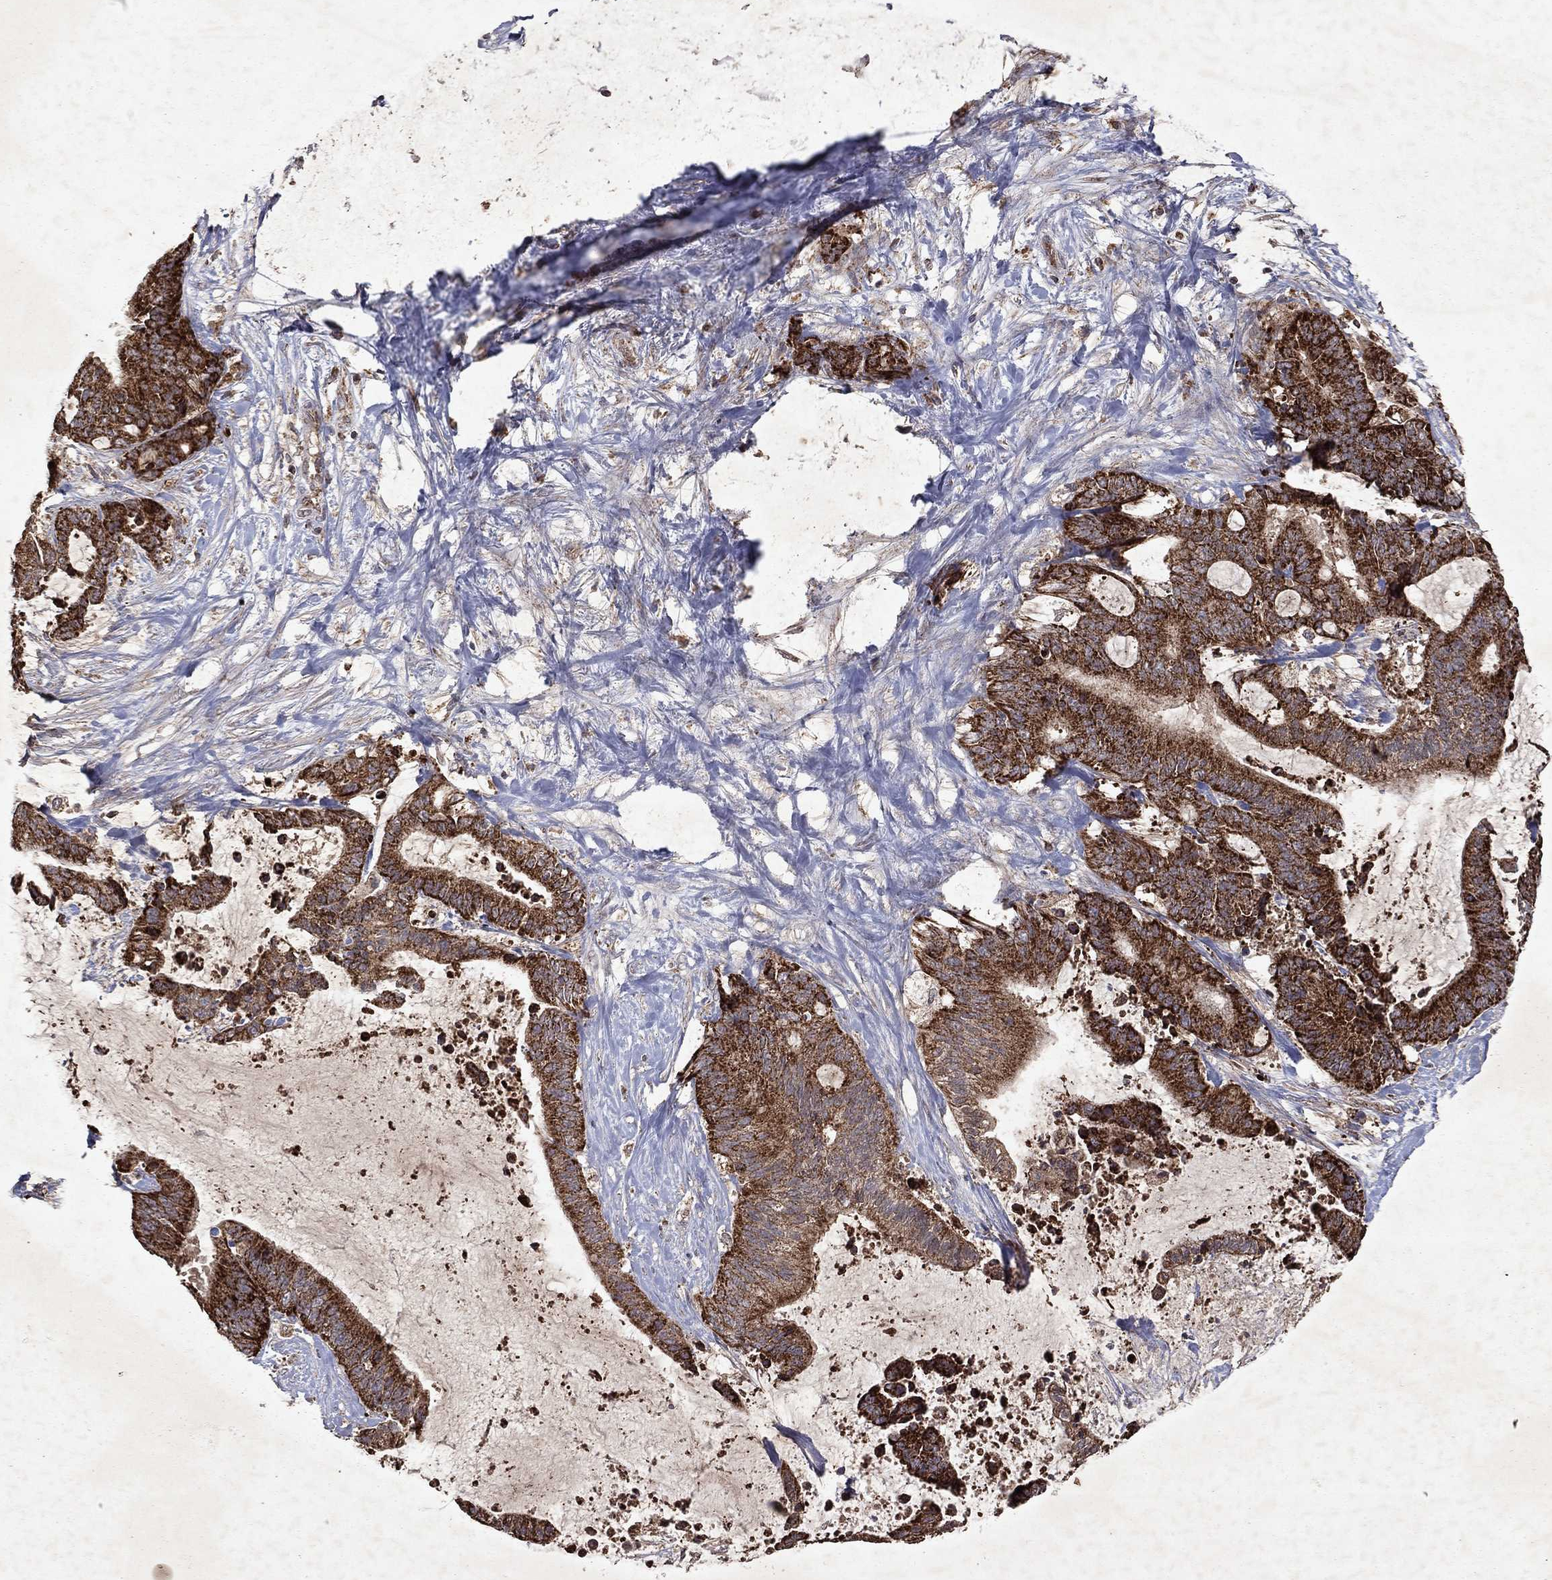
{"staining": {"intensity": "strong", "quantity": ">75%", "location": "cytoplasmic/membranous"}, "tissue": "liver cancer", "cell_type": "Tumor cells", "image_type": "cancer", "snomed": [{"axis": "morphology", "description": "Cholangiocarcinoma"}, {"axis": "topography", "description": "Liver"}], "caption": "Cholangiocarcinoma (liver) tissue displays strong cytoplasmic/membranous expression in approximately >75% of tumor cells, visualized by immunohistochemistry.", "gene": "PYROXD2", "patient": {"sex": "female", "age": 73}}